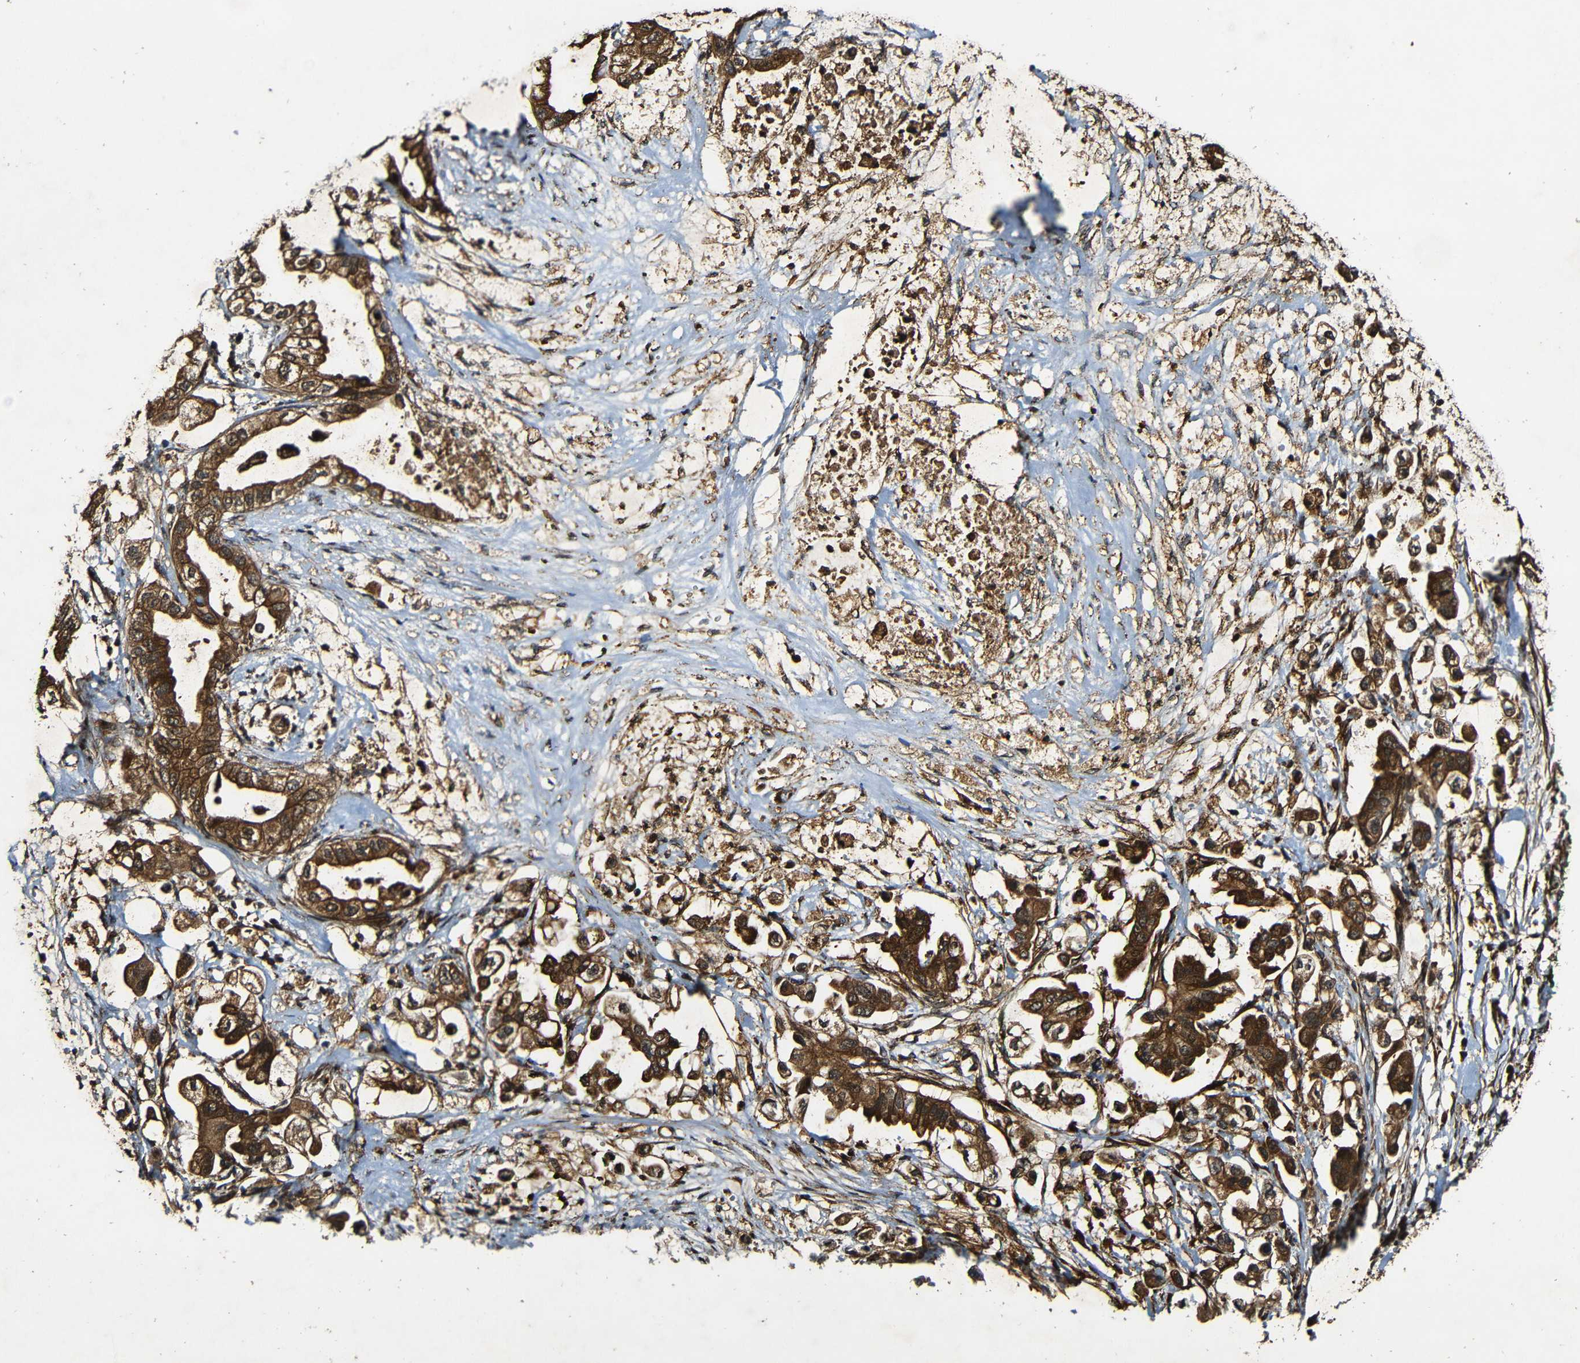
{"staining": {"intensity": "strong", "quantity": ">75%", "location": "cytoplasmic/membranous"}, "tissue": "stomach cancer", "cell_type": "Tumor cells", "image_type": "cancer", "snomed": [{"axis": "morphology", "description": "Adenocarcinoma, NOS"}, {"axis": "topography", "description": "Stomach"}], "caption": "Protein expression analysis of stomach cancer exhibits strong cytoplasmic/membranous expression in about >75% of tumor cells.", "gene": "CASP8", "patient": {"sex": "male", "age": 62}}